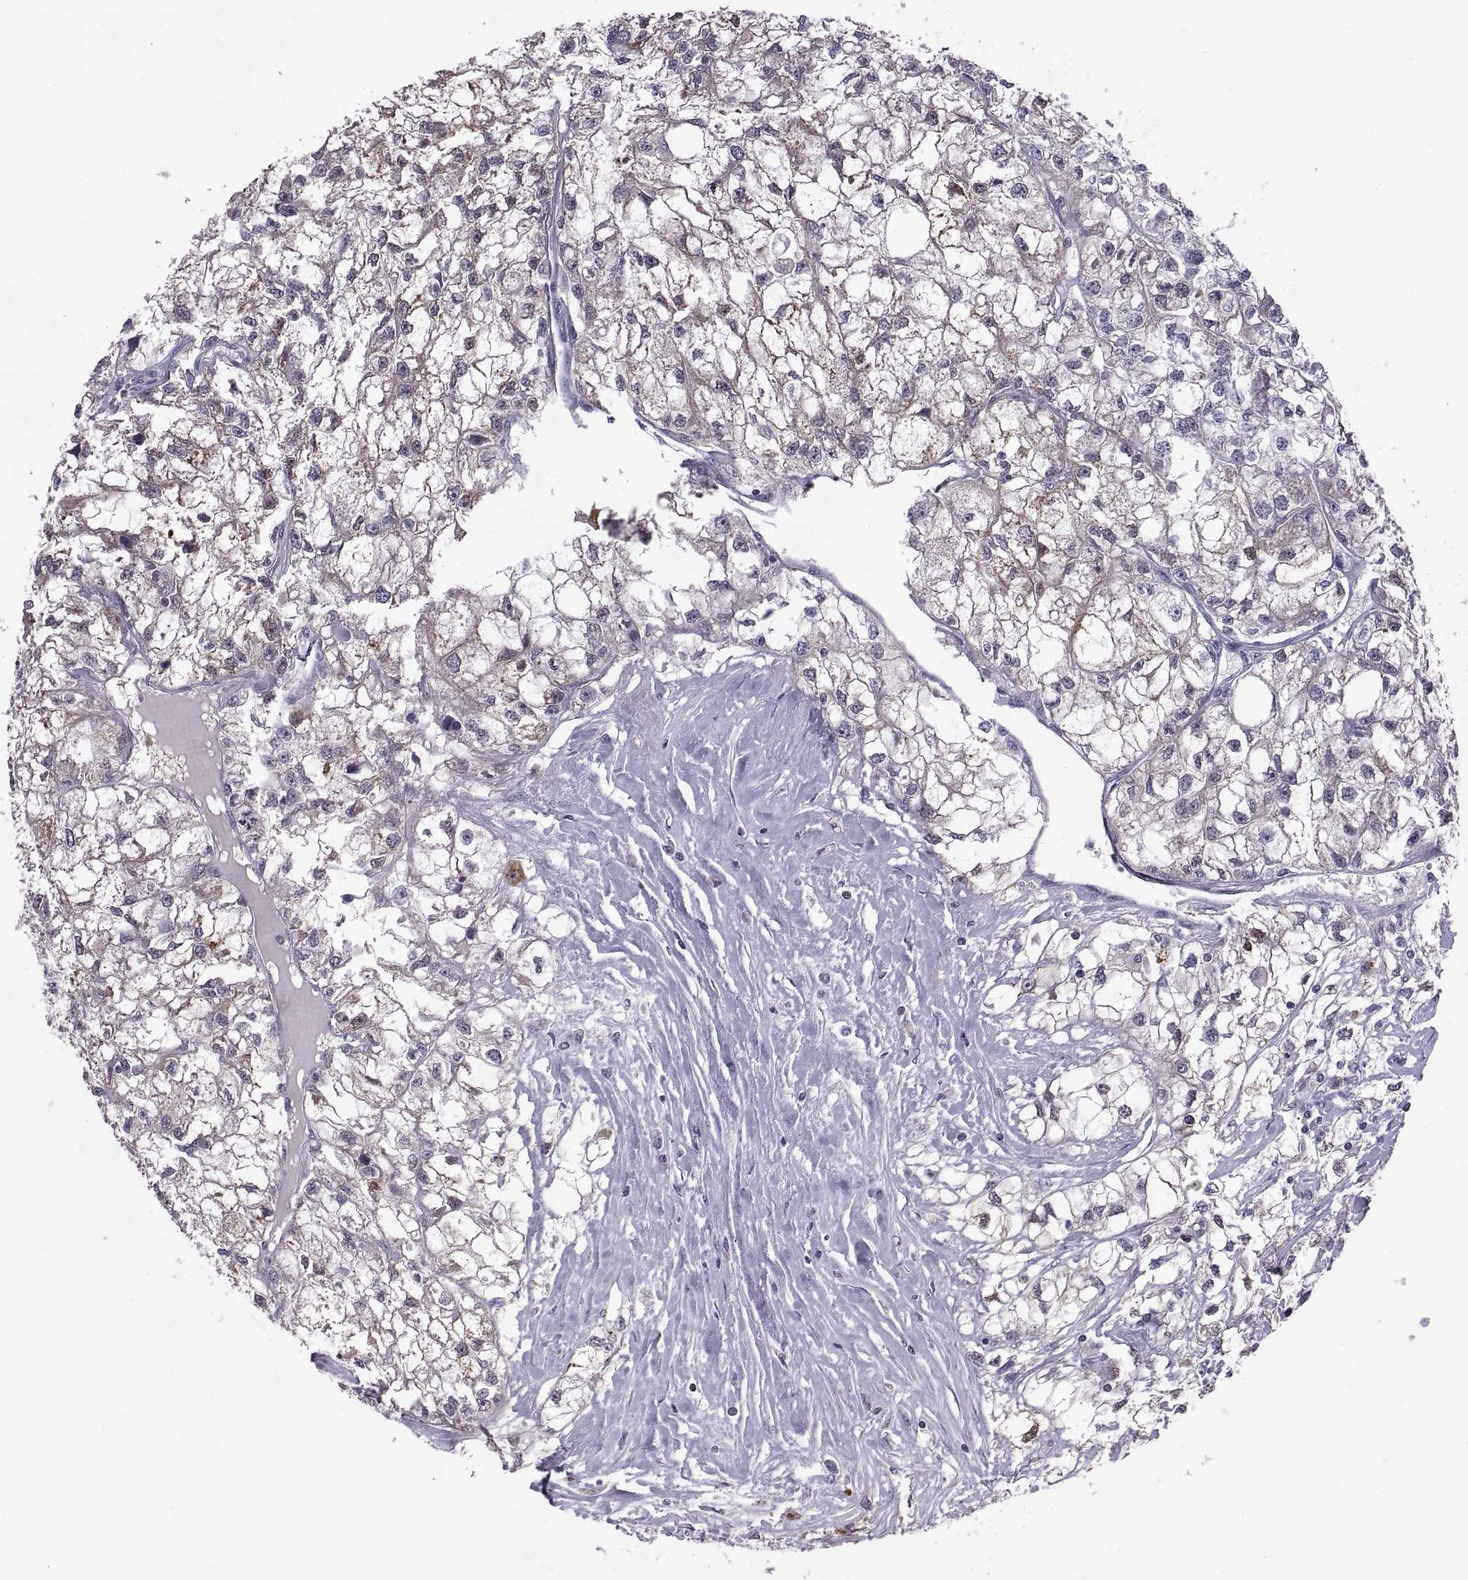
{"staining": {"intensity": "negative", "quantity": "none", "location": "none"}, "tissue": "renal cancer", "cell_type": "Tumor cells", "image_type": "cancer", "snomed": [{"axis": "morphology", "description": "Adenocarcinoma, NOS"}, {"axis": "topography", "description": "Kidney"}], "caption": "High power microscopy image of an immunohistochemistry (IHC) histopathology image of renal cancer (adenocarcinoma), revealing no significant positivity in tumor cells.", "gene": "FGF9", "patient": {"sex": "male", "age": 56}}